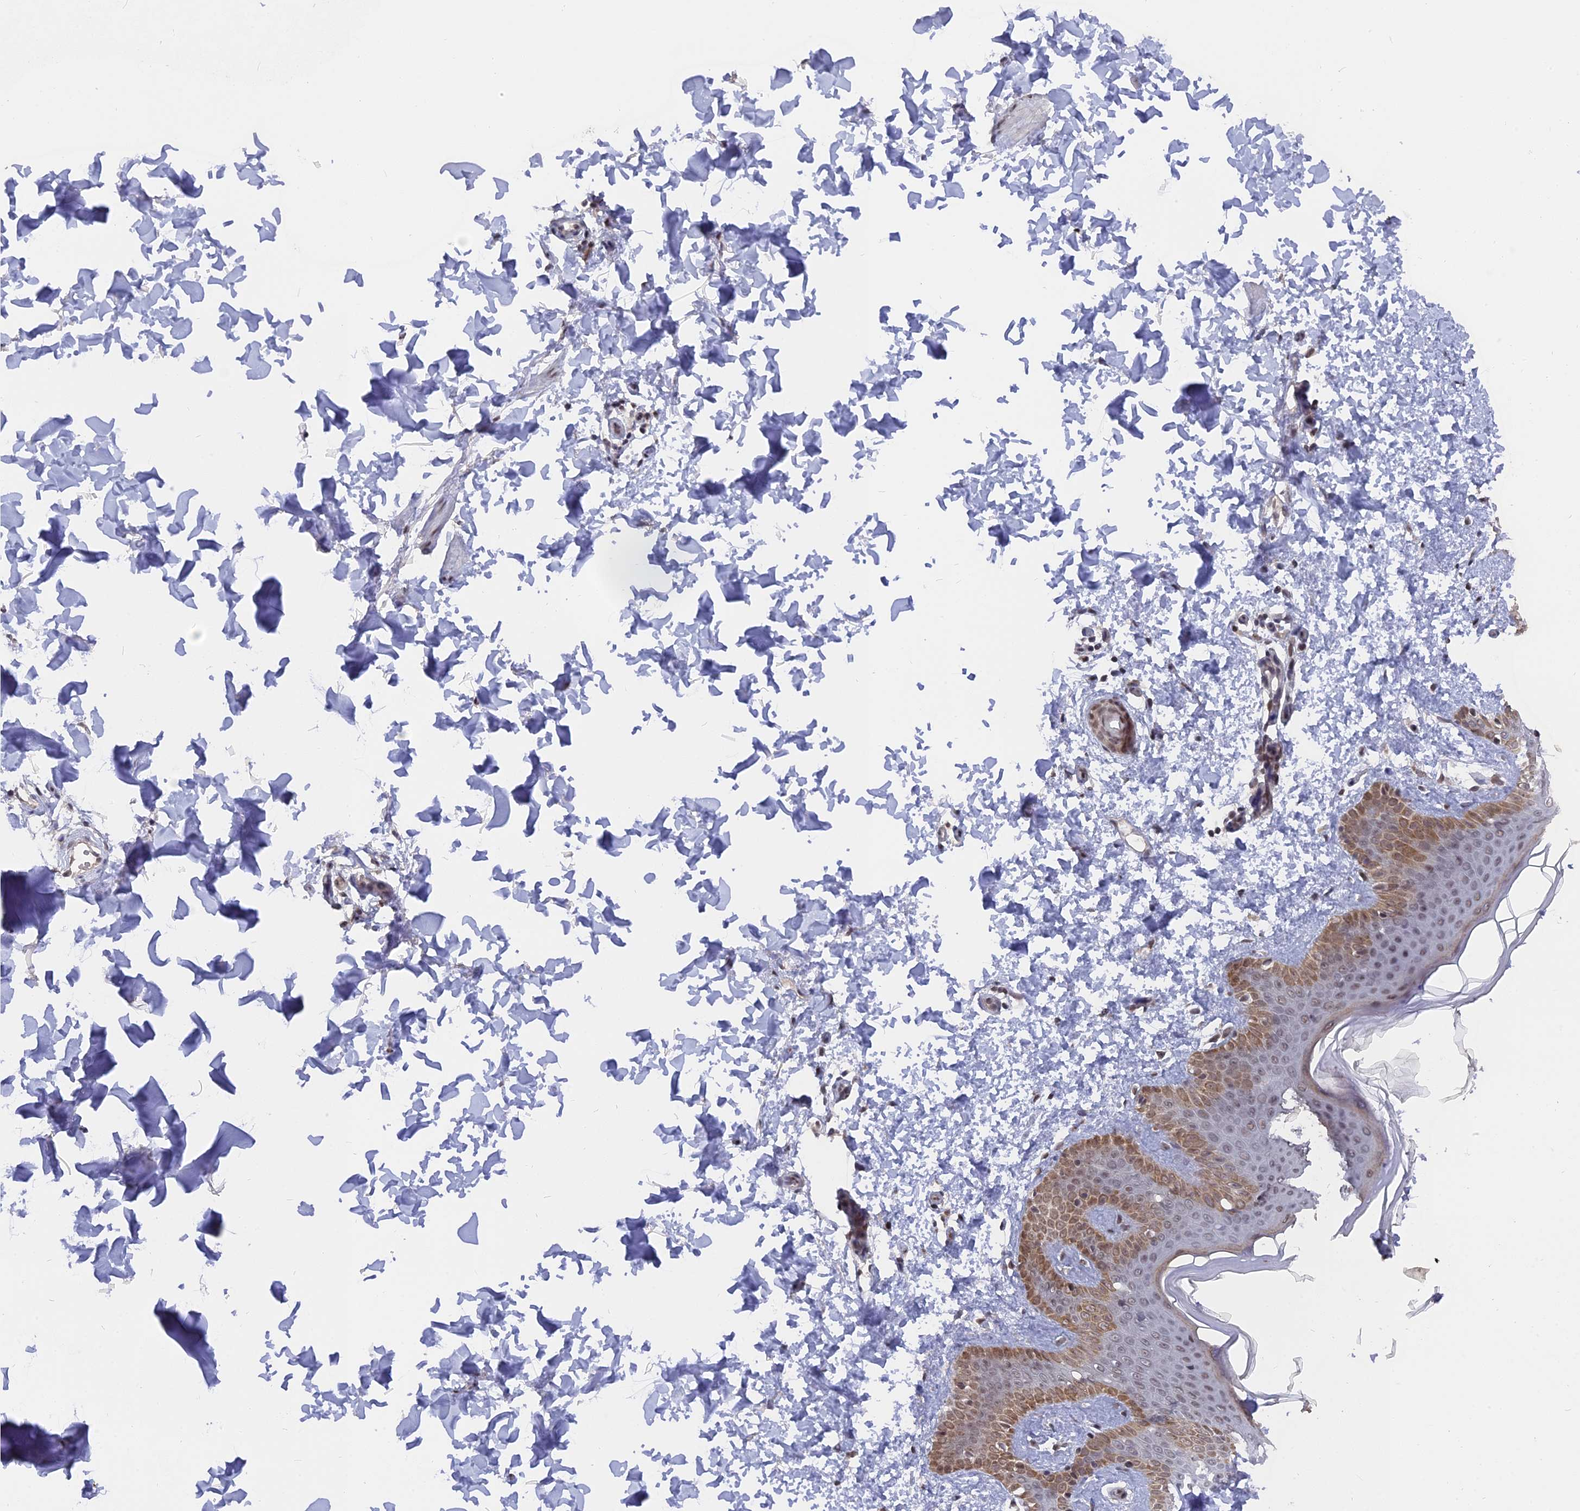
{"staining": {"intensity": "weak", "quantity": "25%-75%", "location": "nuclear"}, "tissue": "skin", "cell_type": "Fibroblasts", "image_type": "normal", "snomed": [{"axis": "morphology", "description": "Normal tissue, NOS"}, {"axis": "topography", "description": "Skin"}], "caption": "Fibroblasts show low levels of weak nuclear positivity in approximately 25%-75% of cells in unremarkable skin.", "gene": "NR1H3", "patient": {"sex": "male", "age": 36}}